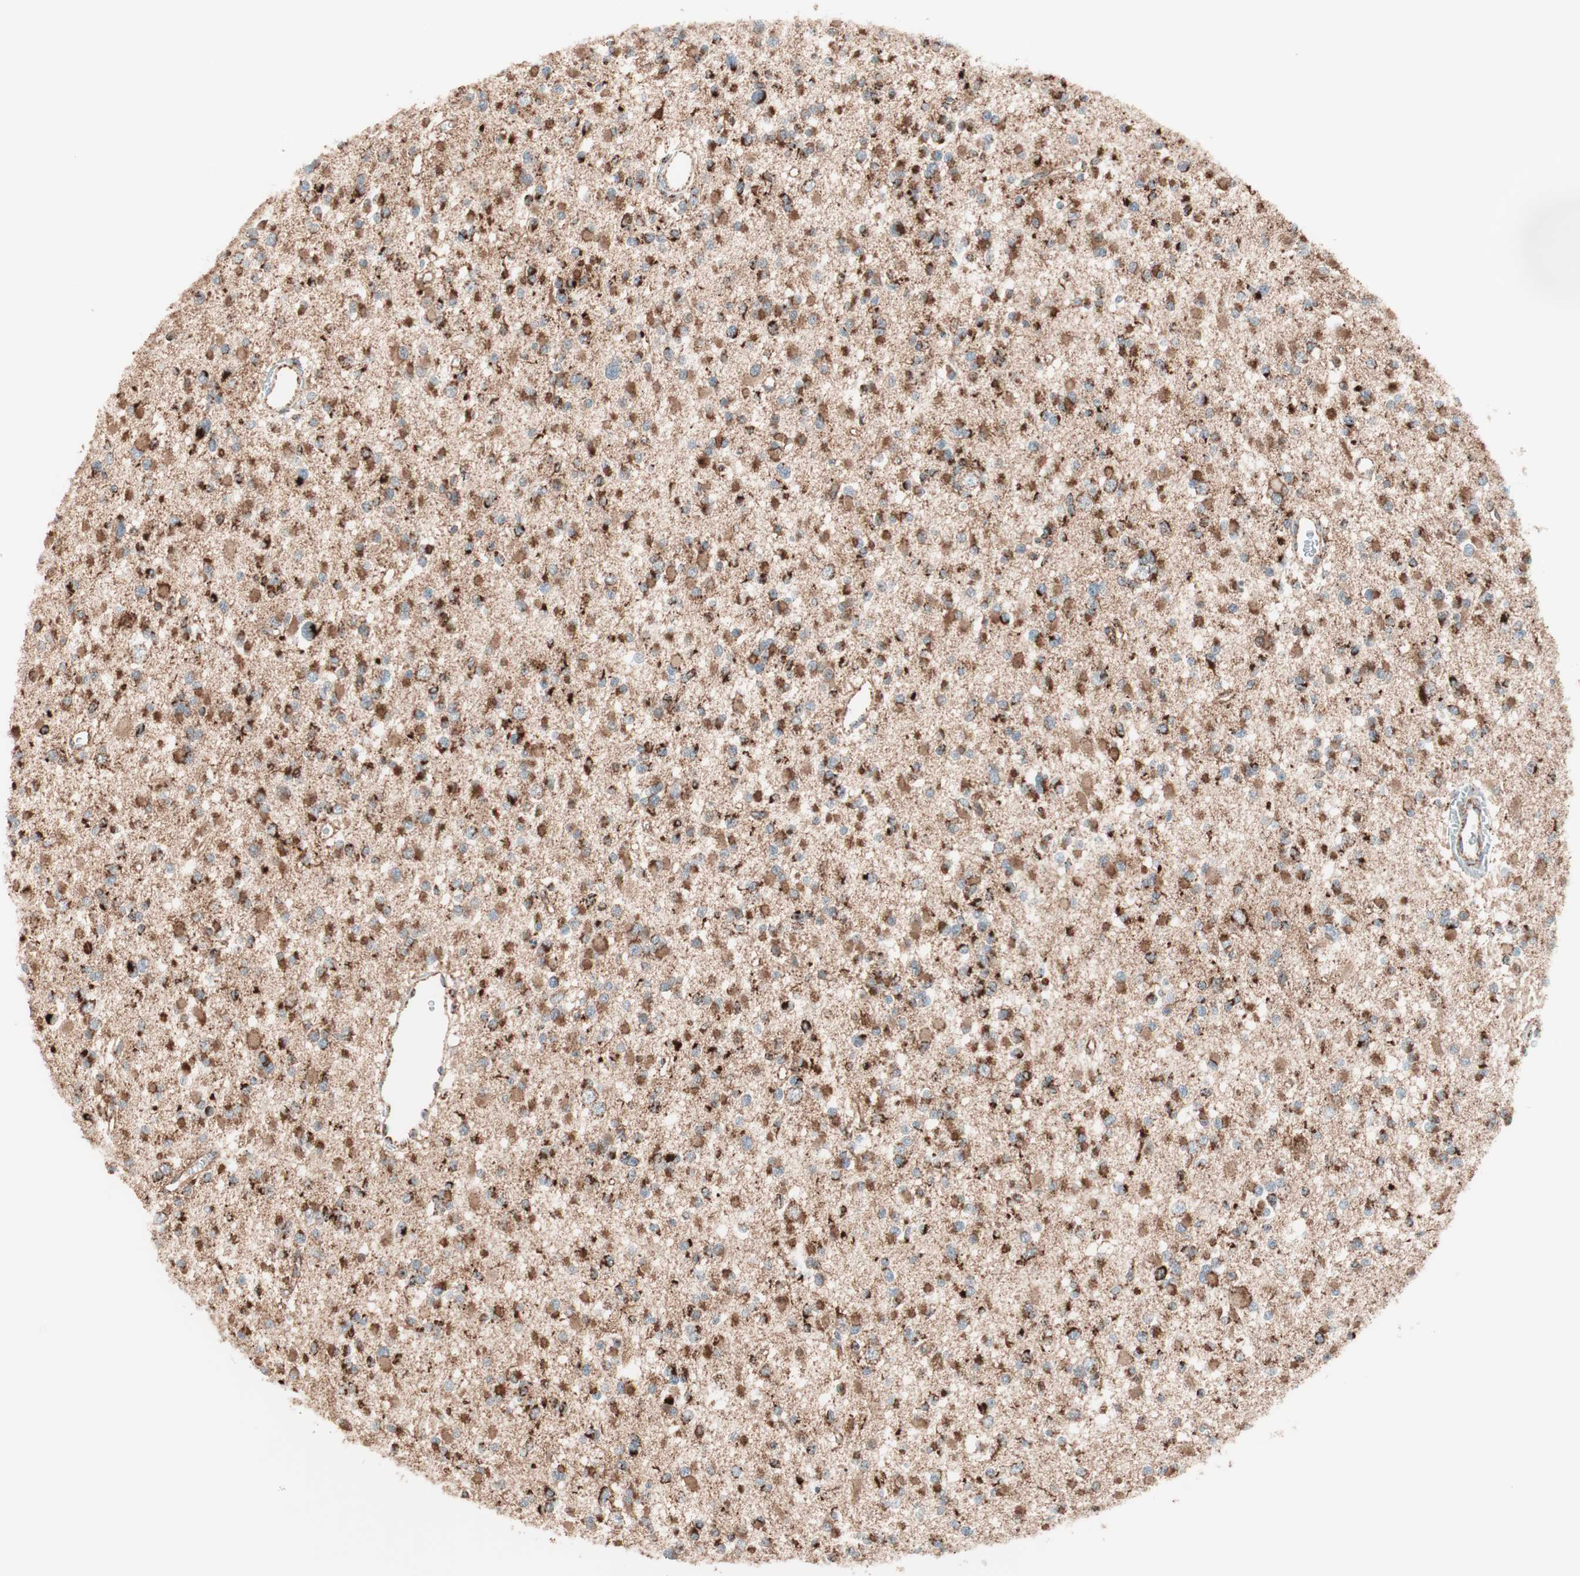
{"staining": {"intensity": "strong", "quantity": ">75%", "location": "cytoplasmic/membranous"}, "tissue": "glioma", "cell_type": "Tumor cells", "image_type": "cancer", "snomed": [{"axis": "morphology", "description": "Glioma, malignant, Low grade"}, {"axis": "topography", "description": "Brain"}], "caption": "The histopathology image exhibits a brown stain indicating the presence of a protein in the cytoplasmic/membranous of tumor cells in malignant low-grade glioma. (brown staining indicates protein expression, while blue staining denotes nuclei).", "gene": "TOMM22", "patient": {"sex": "female", "age": 22}}